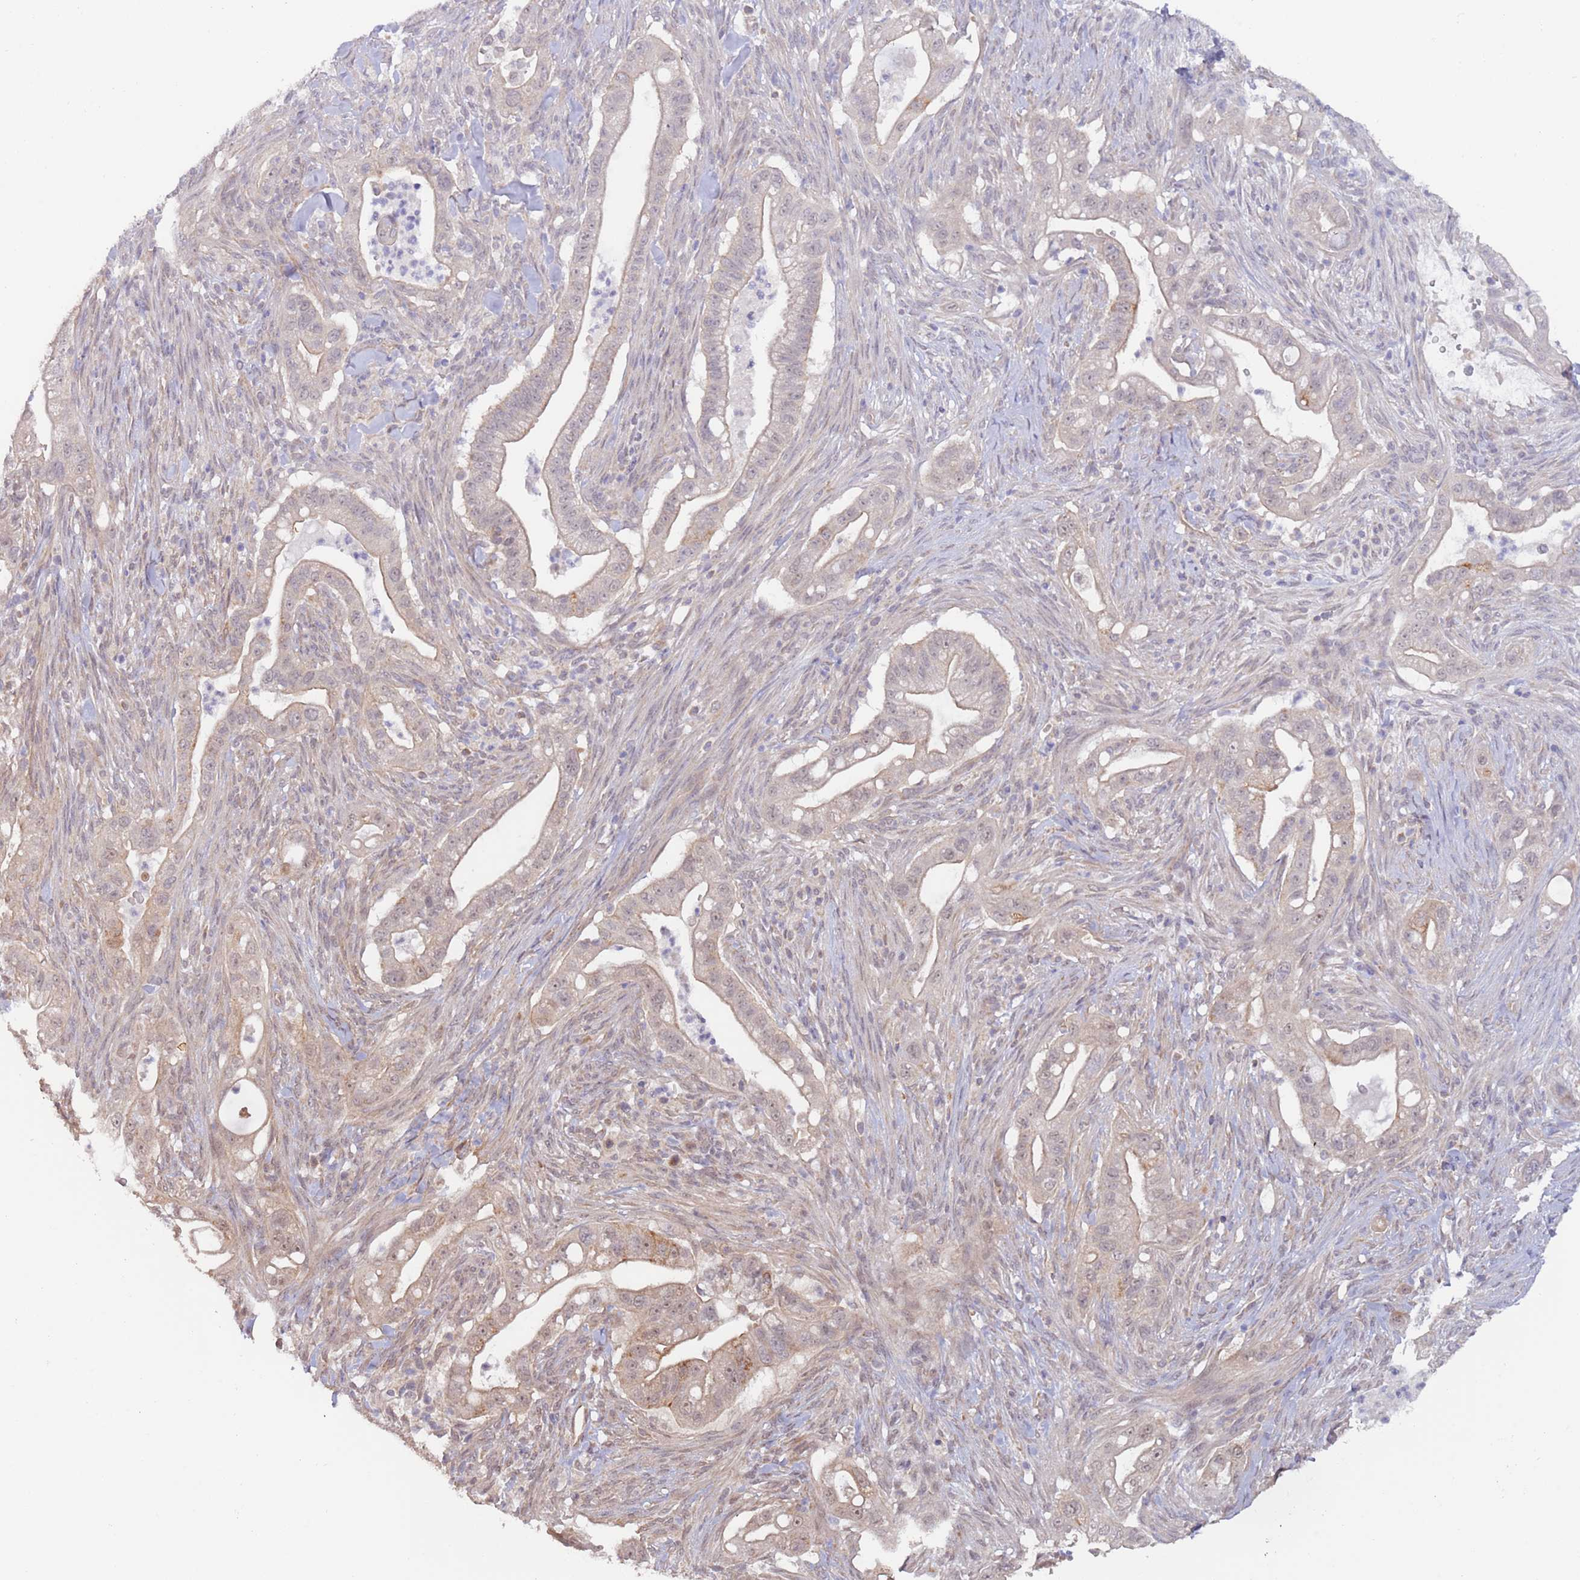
{"staining": {"intensity": "moderate", "quantity": "<25%", "location": "cytoplasmic/membranous"}, "tissue": "pancreatic cancer", "cell_type": "Tumor cells", "image_type": "cancer", "snomed": [{"axis": "morphology", "description": "Adenocarcinoma, NOS"}, {"axis": "topography", "description": "Pancreas"}], "caption": "Immunohistochemical staining of adenocarcinoma (pancreatic) exhibits low levels of moderate cytoplasmic/membranous protein staining in approximately <25% of tumor cells.", "gene": "UQCC3", "patient": {"sex": "male", "age": 44}}